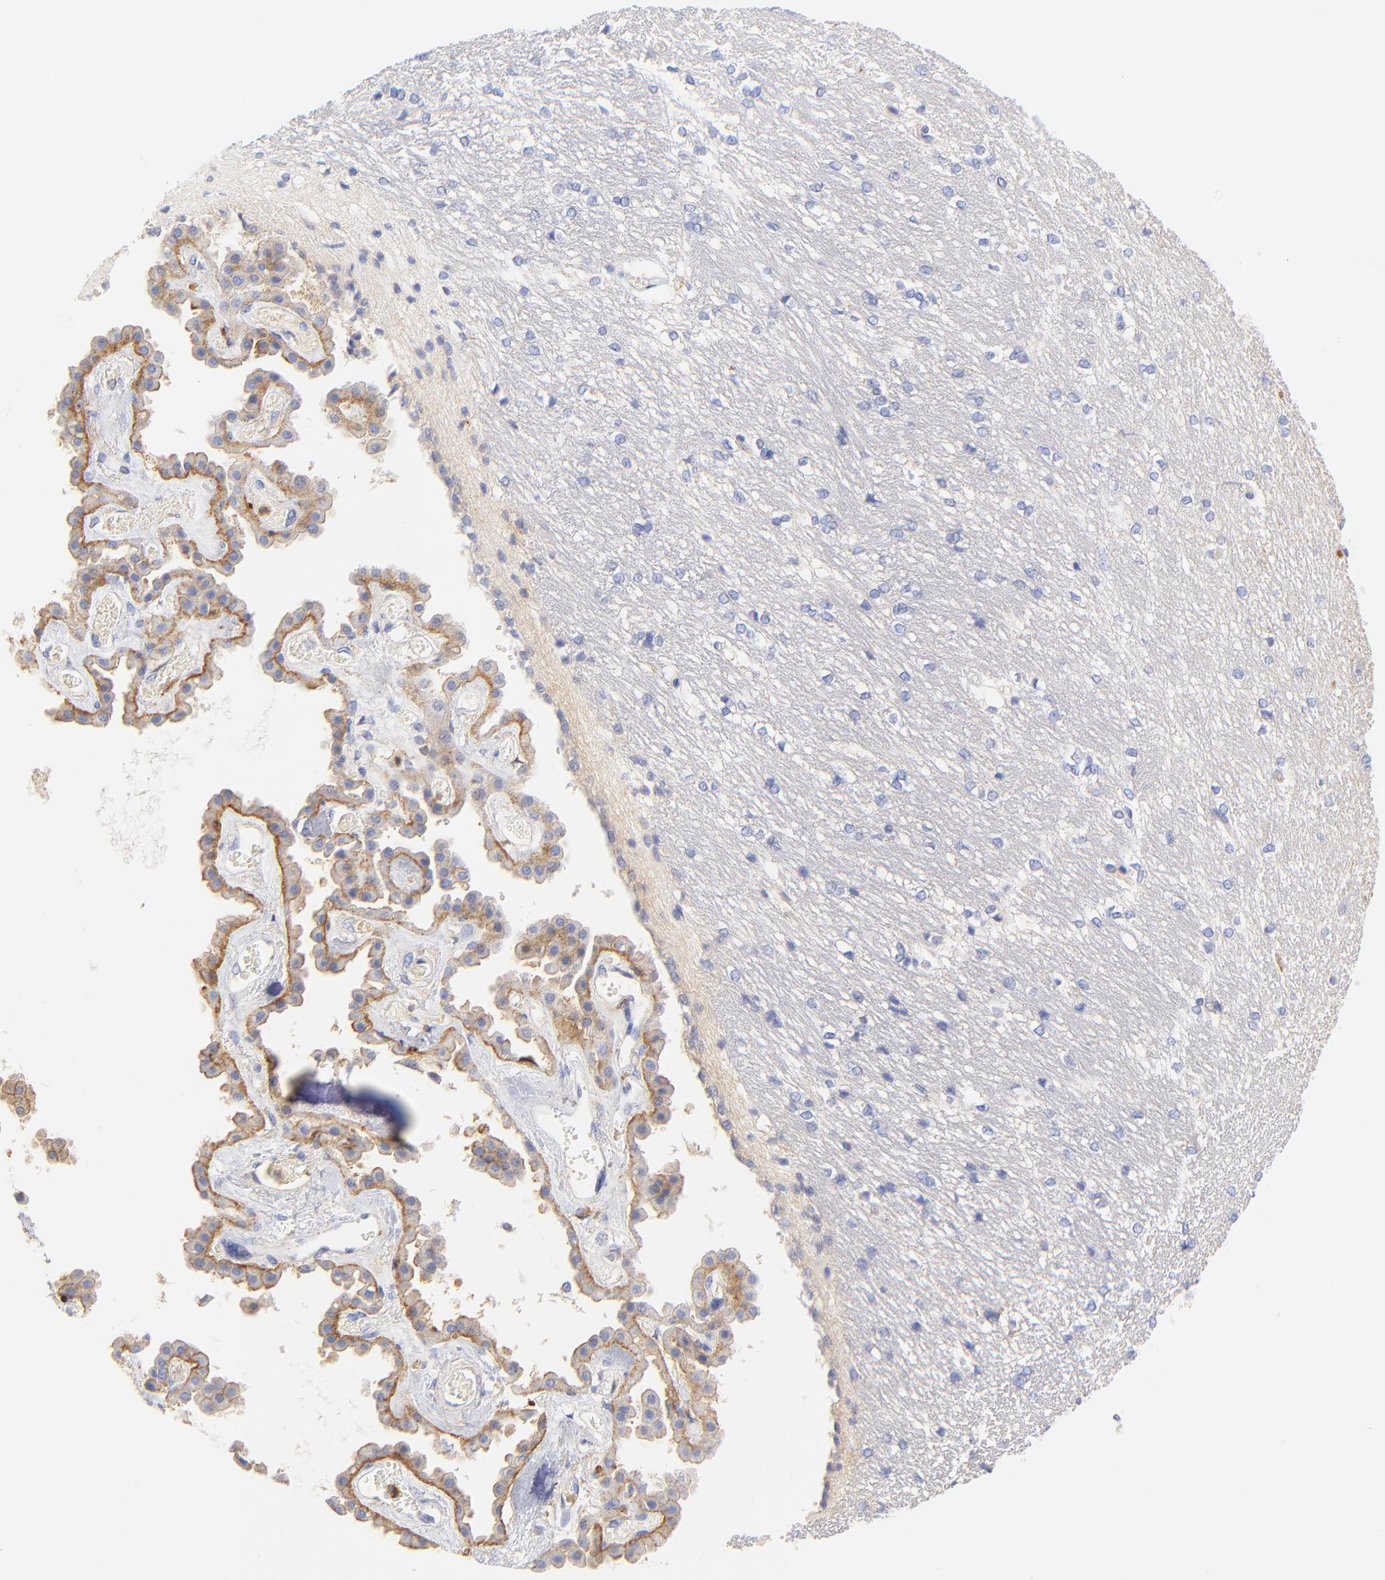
{"staining": {"intensity": "negative", "quantity": "none", "location": "none"}, "tissue": "hippocampus", "cell_type": "Glial cells", "image_type": "normal", "snomed": [{"axis": "morphology", "description": "Normal tissue, NOS"}, {"axis": "topography", "description": "Hippocampus"}], "caption": "This micrograph is of normal hippocampus stained with immunohistochemistry to label a protein in brown with the nuclei are counter-stained blue. There is no staining in glial cells. The staining was performed using DAB to visualize the protein expression in brown, while the nuclei were stained in blue with hematoxylin (Magnification: 20x).", "gene": "MDGA2", "patient": {"sex": "female", "age": 19}}